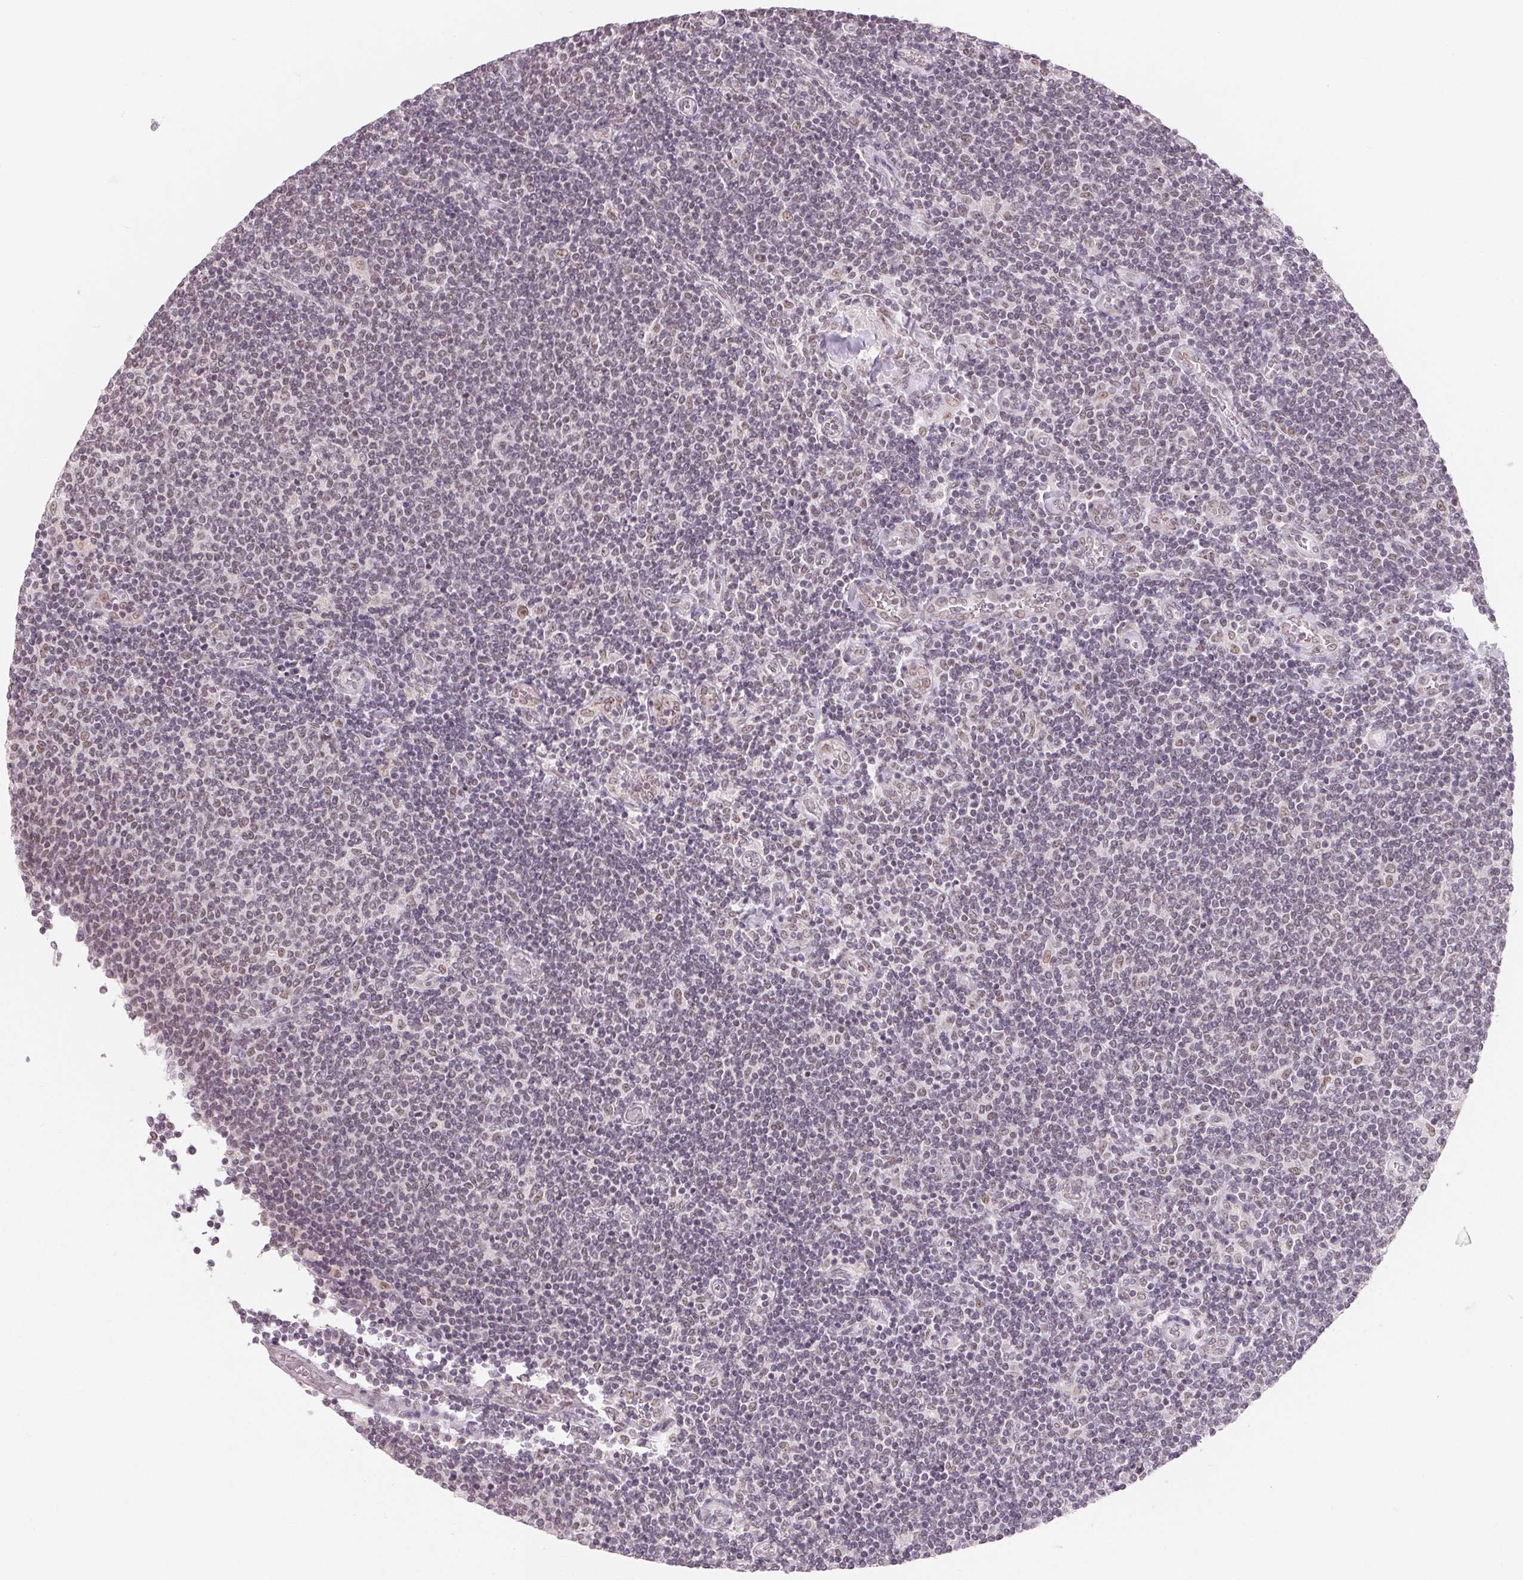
{"staining": {"intensity": "negative", "quantity": "none", "location": "none"}, "tissue": "lymphoma", "cell_type": "Tumor cells", "image_type": "cancer", "snomed": [{"axis": "morphology", "description": "Malignant lymphoma, non-Hodgkin's type, Low grade"}, {"axis": "topography", "description": "Lymph node"}], "caption": "Histopathology image shows no significant protein expression in tumor cells of lymphoma.", "gene": "NXF3", "patient": {"sex": "male", "age": 52}}